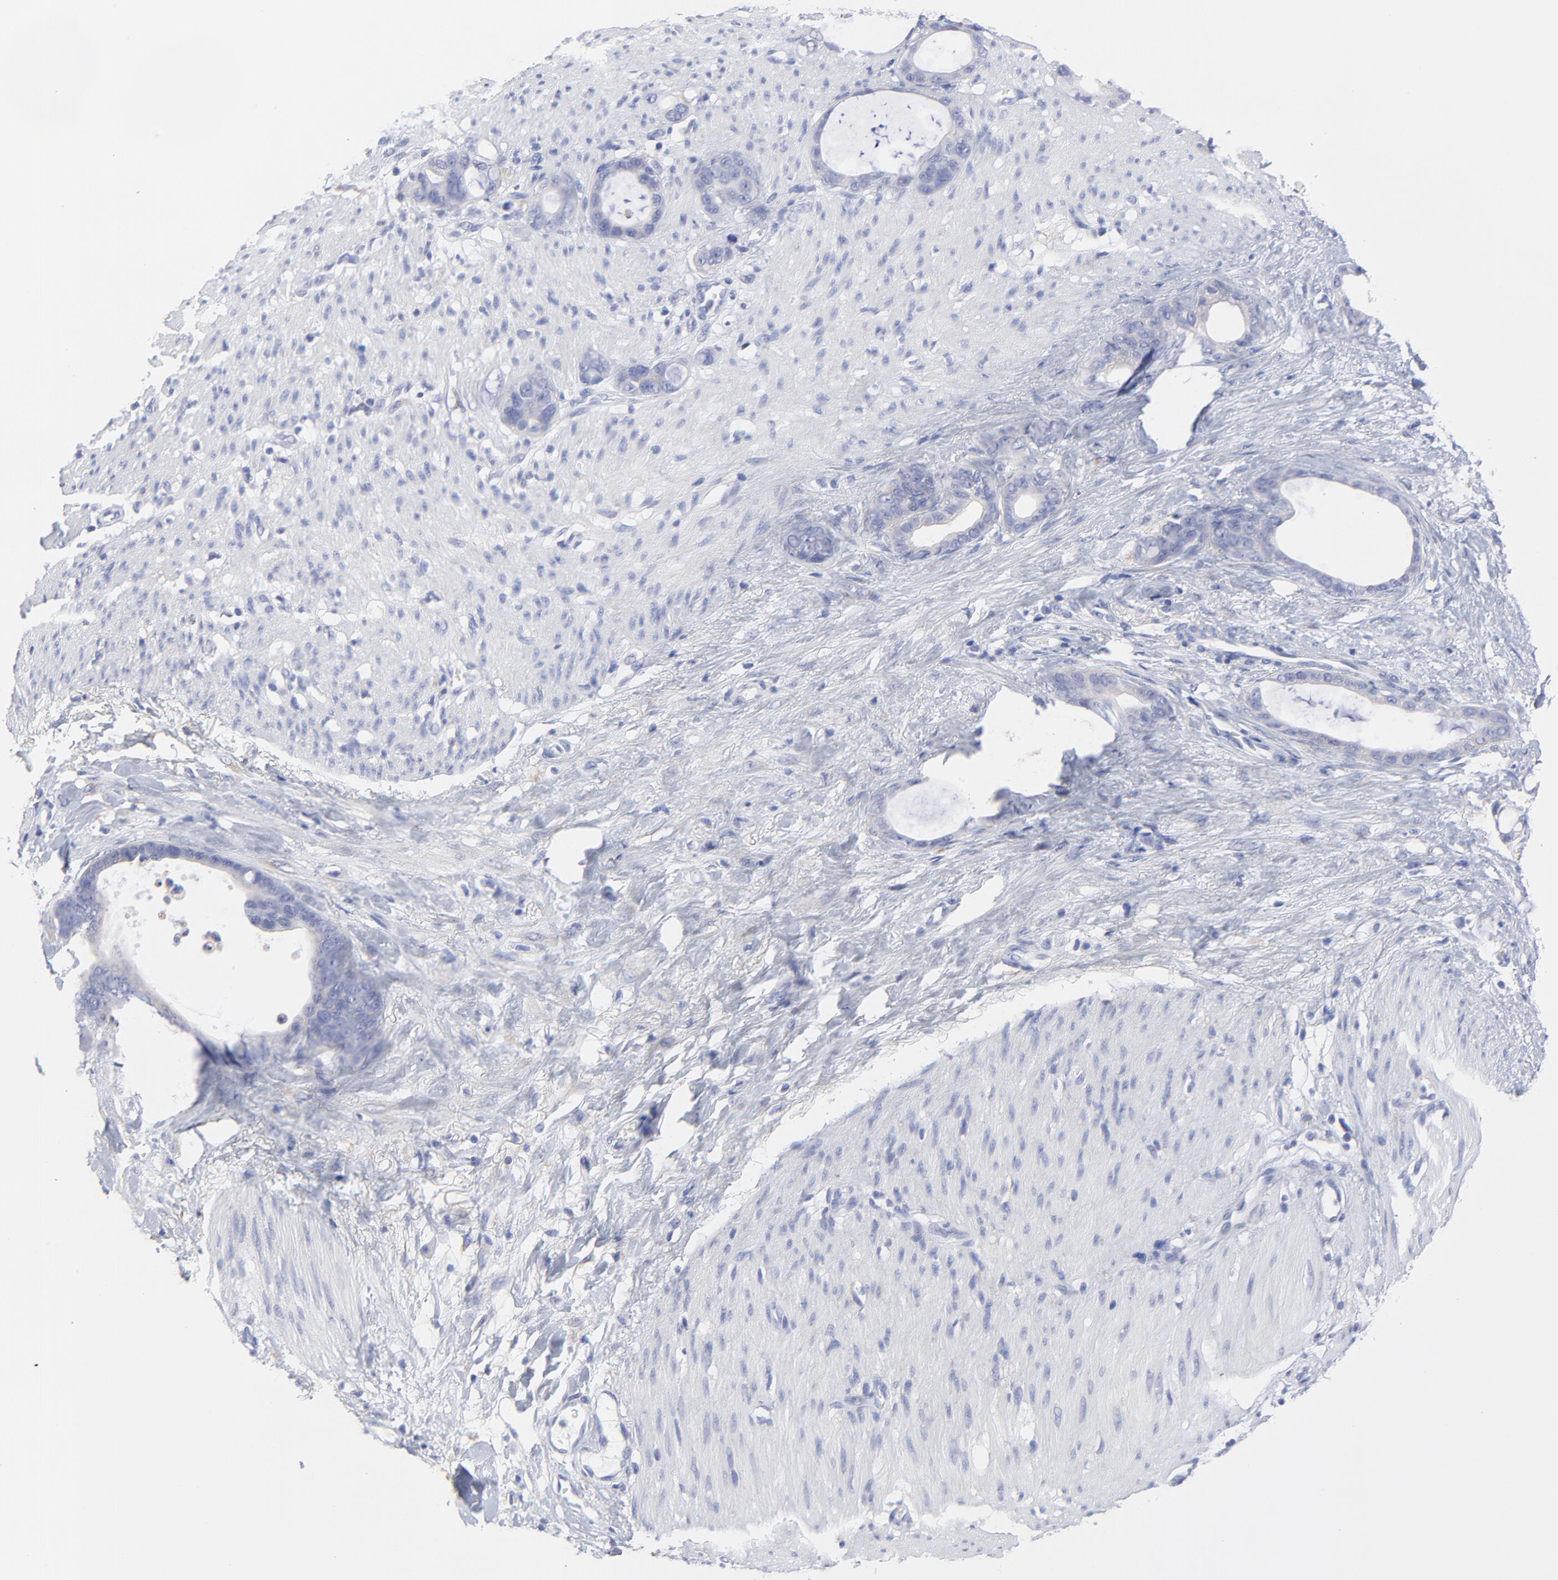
{"staining": {"intensity": "negative", "quantity": "none", "location": "none"}, "tissue": "stomach cancer", "cell_type": "Tumor cells", "image_type": "cancer", "snomed": [{"axis": "morphology", "description": "Adenocarcinoma, NOS"}, {"axis": "topography", "description": "Stomach"}], "caption": "An image of human stomach cancer is negative for staining in tumor cells.", "gene": "DUSP9", "patient": {"sex": "female", "age": 75}}